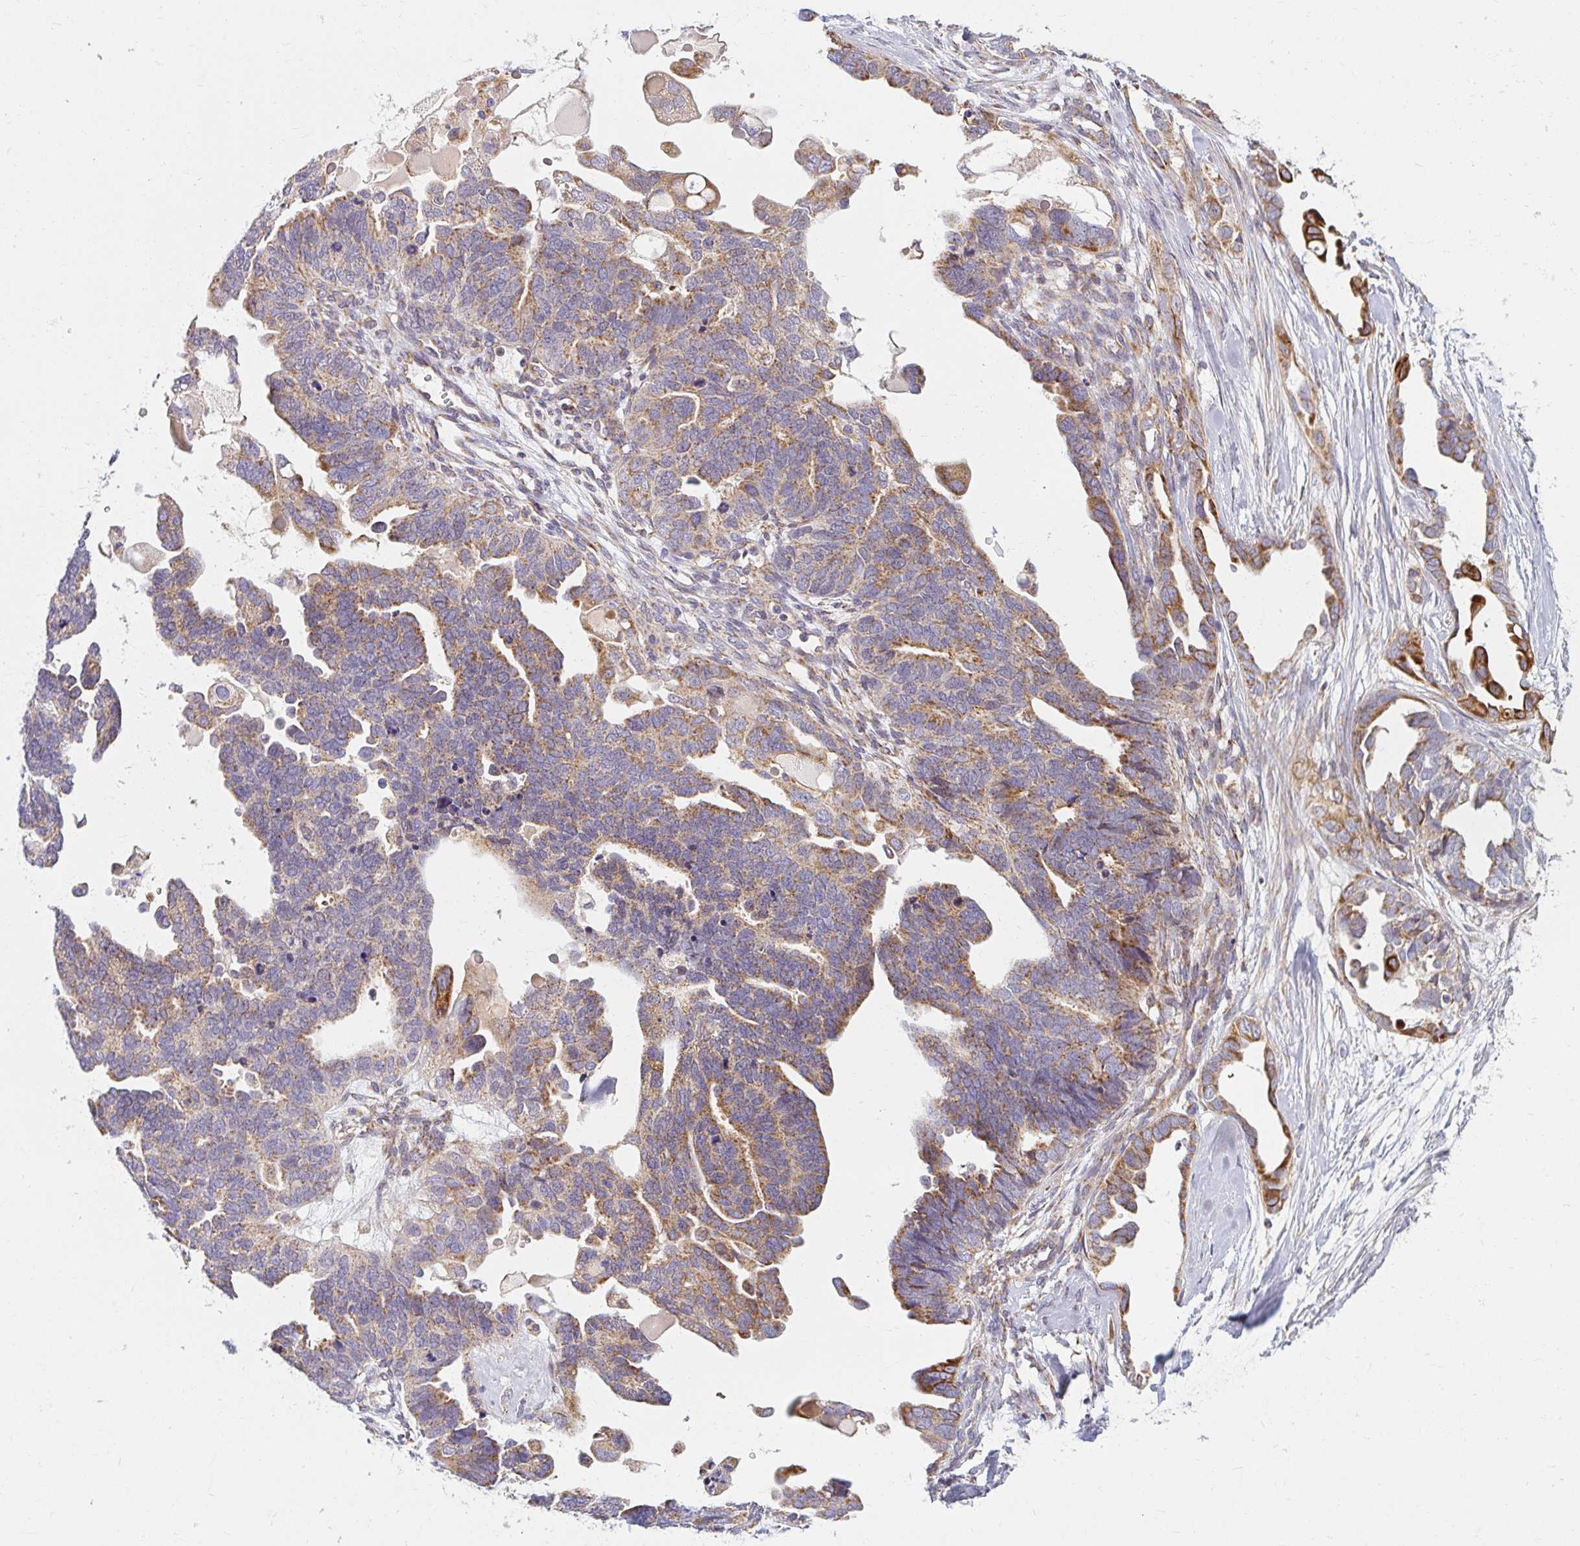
{"staining": {"intensity": "moderate", "quantity": "25%-75%", "location": "cytoplasmic/membranous"}, "tissue": "ovarian cancer", "cell_type": "Tumor cells", "image_type": "cancer", "snomed": [{"axis": "morphology", "description": "Cystadenocarcinoma, serous, NOS"}, {"axis": "topography", "description": "Ovary"}], "caption": "Immunohistochemical staining of human ovarian serous cystadenocarcinoma shows moderate cytoplasmic/membranous protein positivity in approximately 25%-75% of tumor cells. The staining was performed using DAB, with brown indicating positive protein expression. Nuclei are stained blue with hematoxylin.", "gene": "SKP2", "patient": {"sex": "female", "age": 51}}